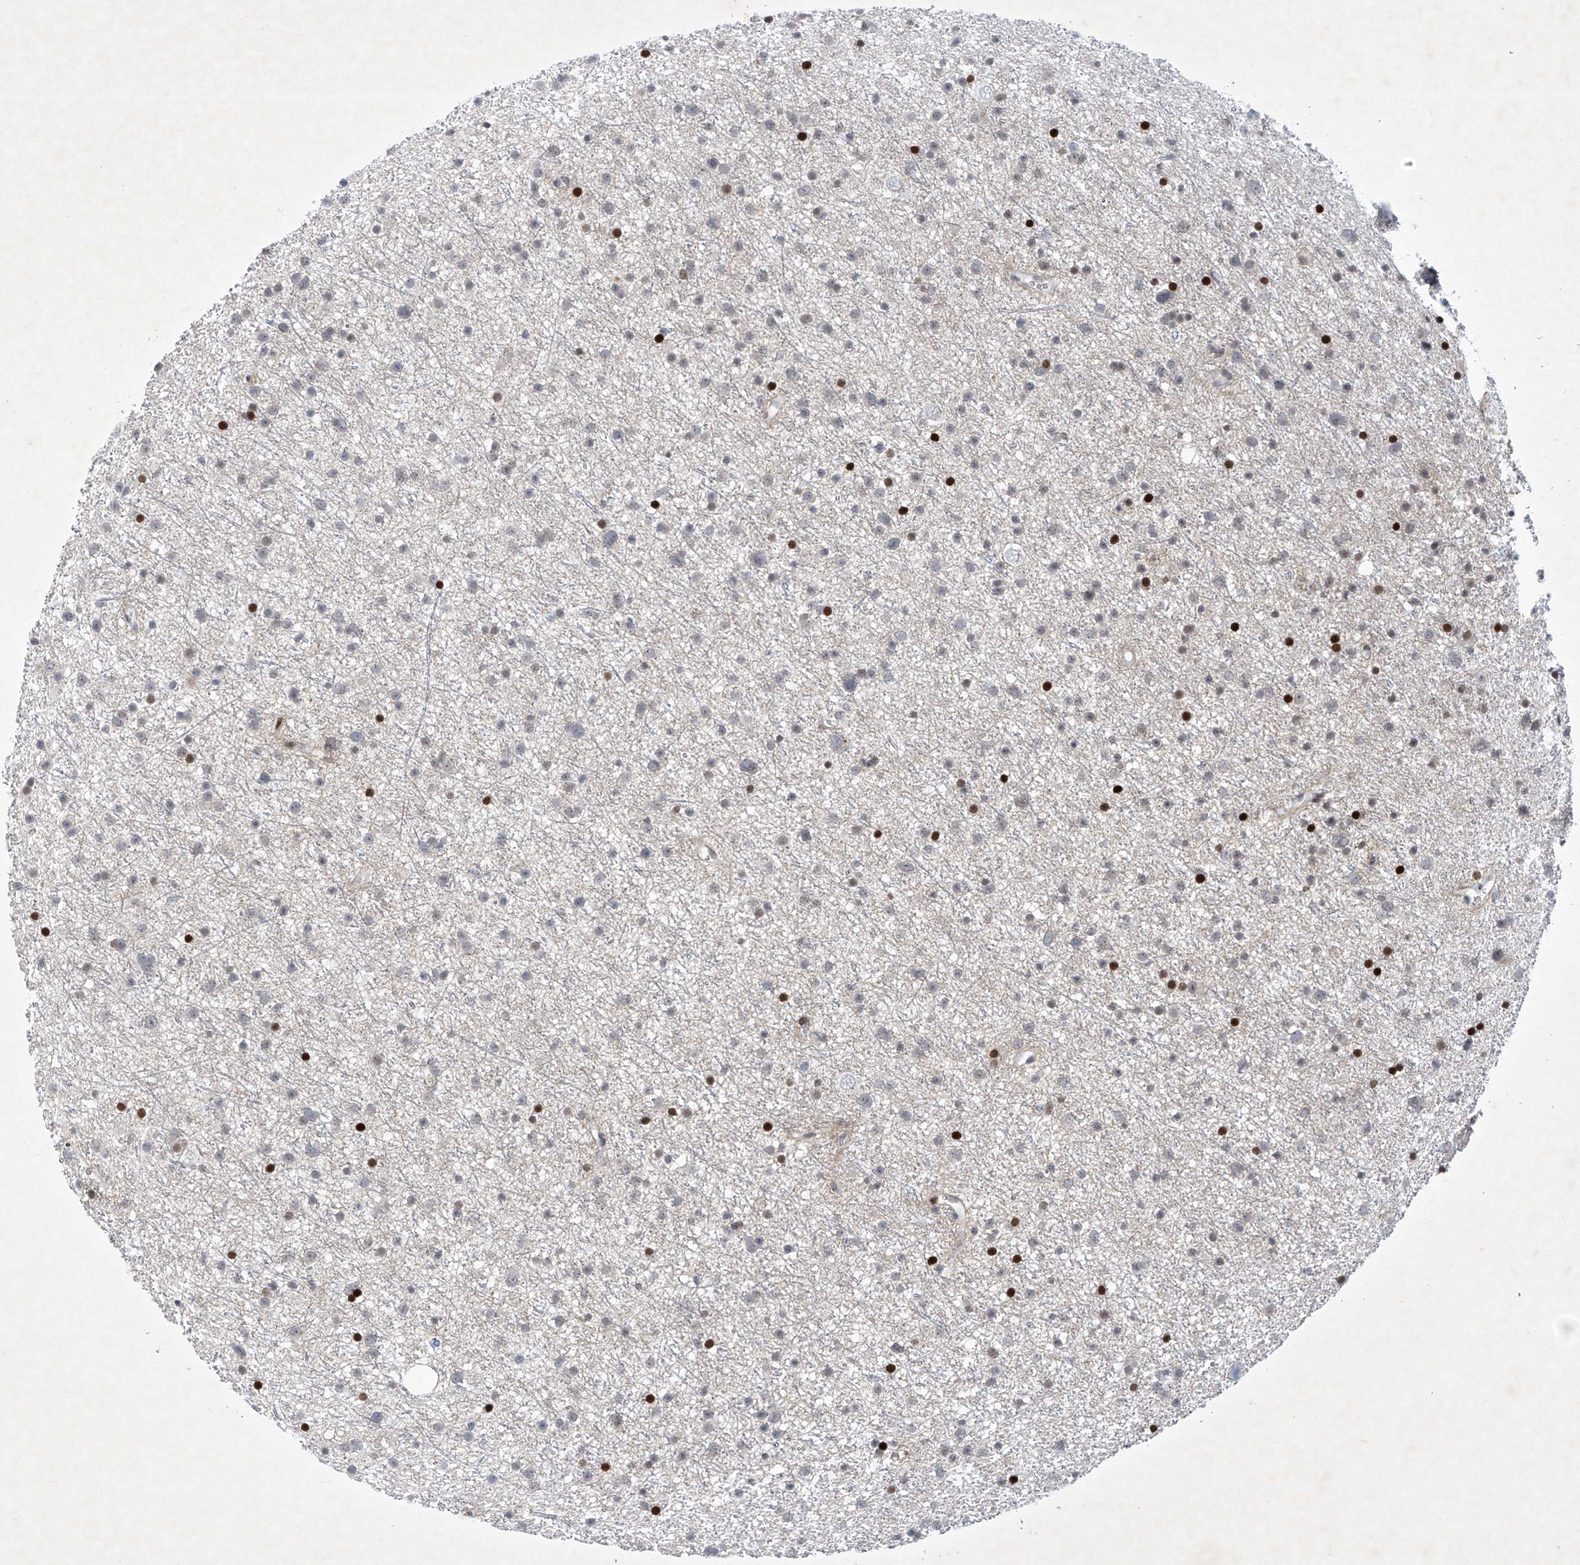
{"staining": {"intensity": "negative", "quantity": "none", "location": "none"}, "tissue": "glioma", "cell_type": "Tumor cells", "image_type": "cancer", "snomed": [{"axis": "morphology", "description": "Glioma, malignant, Low grade"}, {"axis": "topography", "description": "Cerebral cortex"}], "caption": "Immunohistochemistry micrograph of human malignant low-grade glioma stained for a protein (brown), which displays no staining in tumor cells.", "gene": "RFX7", "patient": {"sex": "female", "age": 39}}